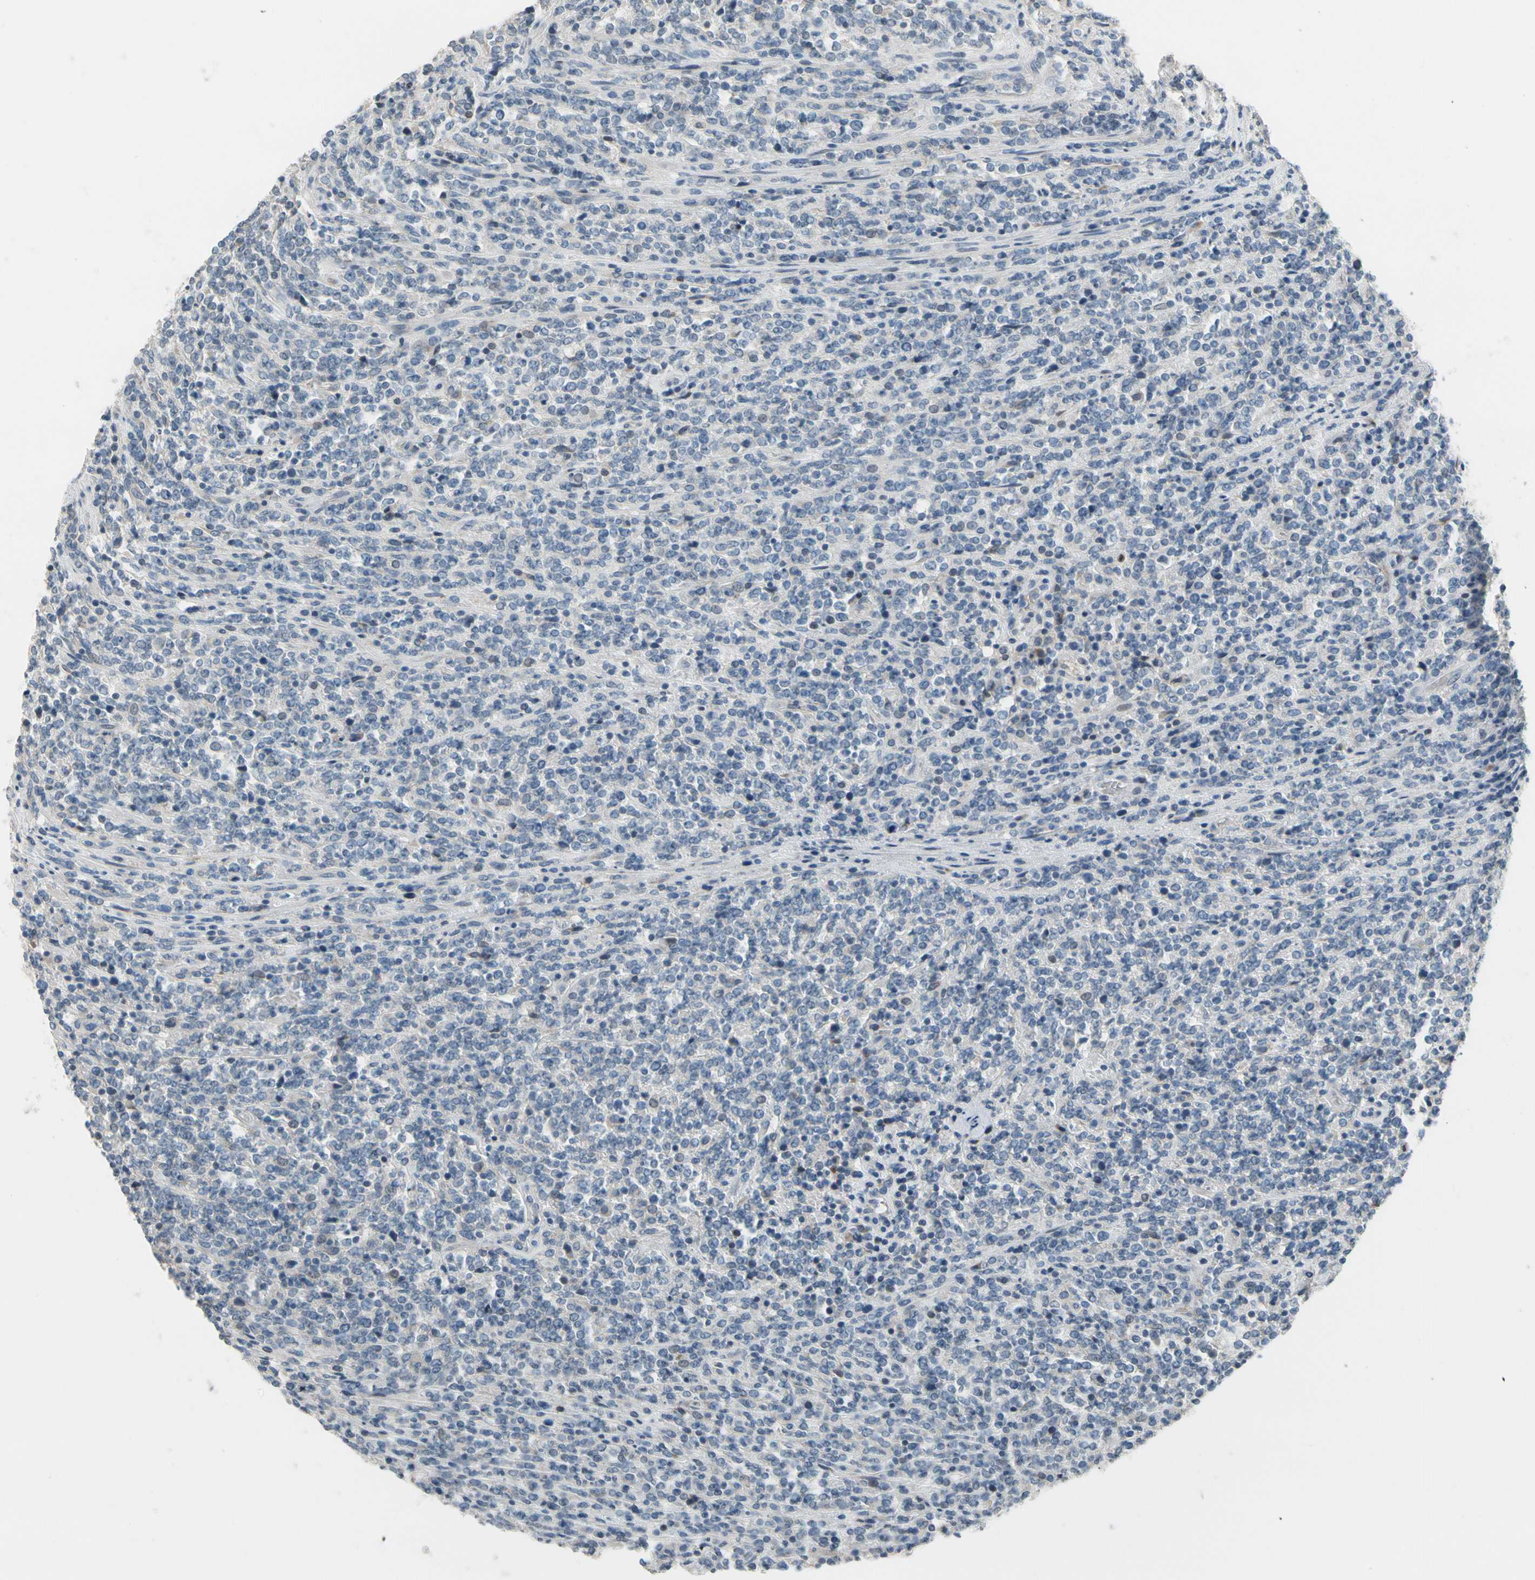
{"staining": {"intensity": "negative", "quantity": "none", "location": "none"}, "tissue": "lymphoma", "cell_type": "Tumor cells", "image_type": "cancer", "snomed": [{"axis": "morphology", "description": "Malignant lymphoma, non-Hodgkin's type, High grade"}, {"axis": "topography", "description": "Soft tissue"}], "caption": "Tumor cells show no significant protein positivity in lymphoma. The staining is performed using DAB (3,3'-diaminobenzidine) brown chromogen with nuclei counter-stained in using hematoxylin.", "gene": "PIP5K1B", "patient": {"sex": "male", "age": 18}}